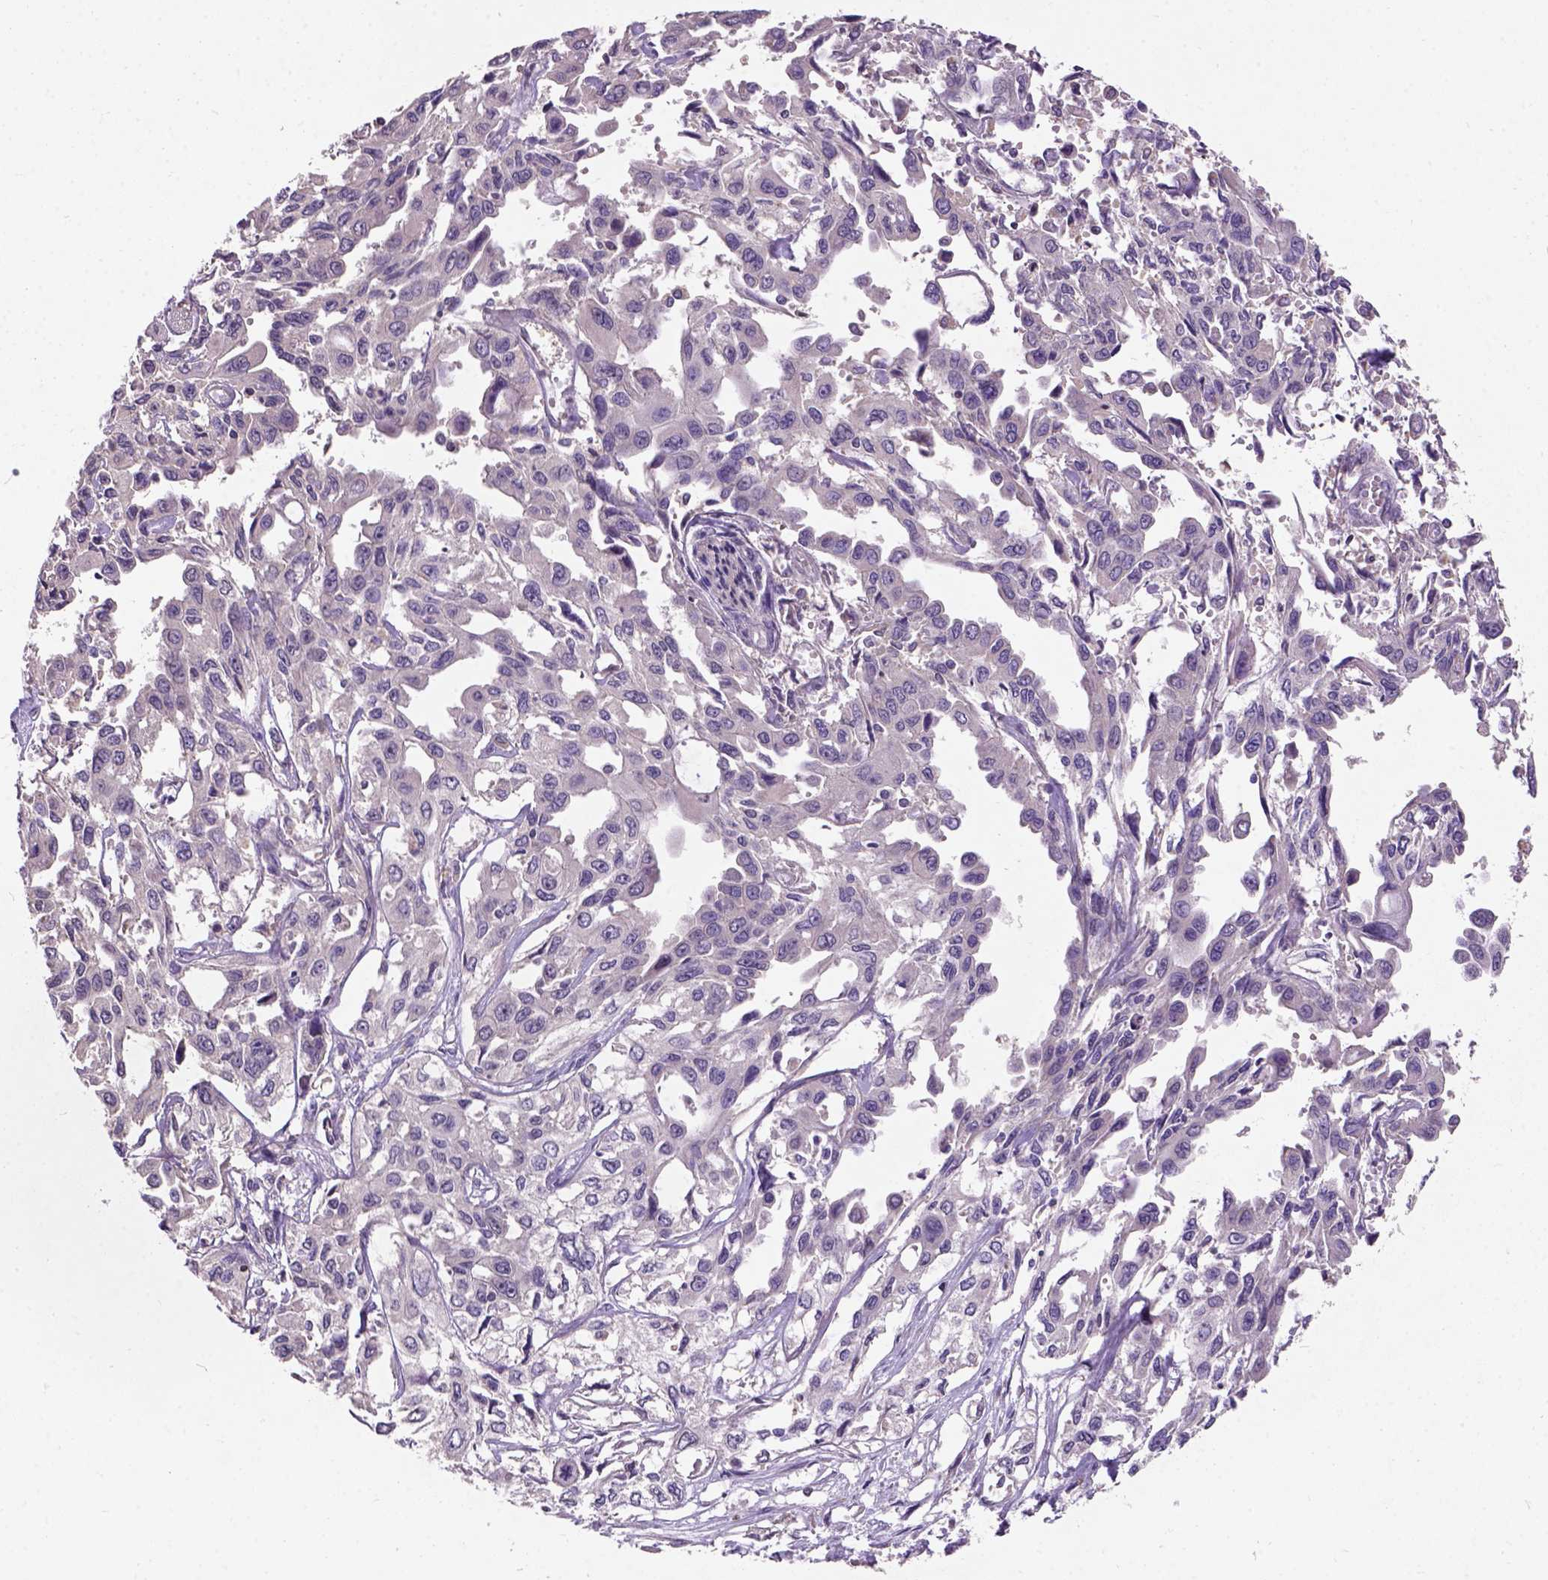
{"staining": {"intensity": "negative", "quantity": "none", "location": "none"}, "tissue": "pancreatic cancer", "cell_type": "Tumor cells", "image_type": "cancer", "snomed": [{"axis": "morphology", "description": "Adenocarcinoma, NOS"}, {"axis": "topography", "description": "Pancreas"}], "caption": "Human adenocarcinoma (pancreatic) stained for a protein using immunohistochemistry reveals no positivity in tumor cells.", "gene": "KBTBD8", "patient": {"sex": "female", "age": 55}}